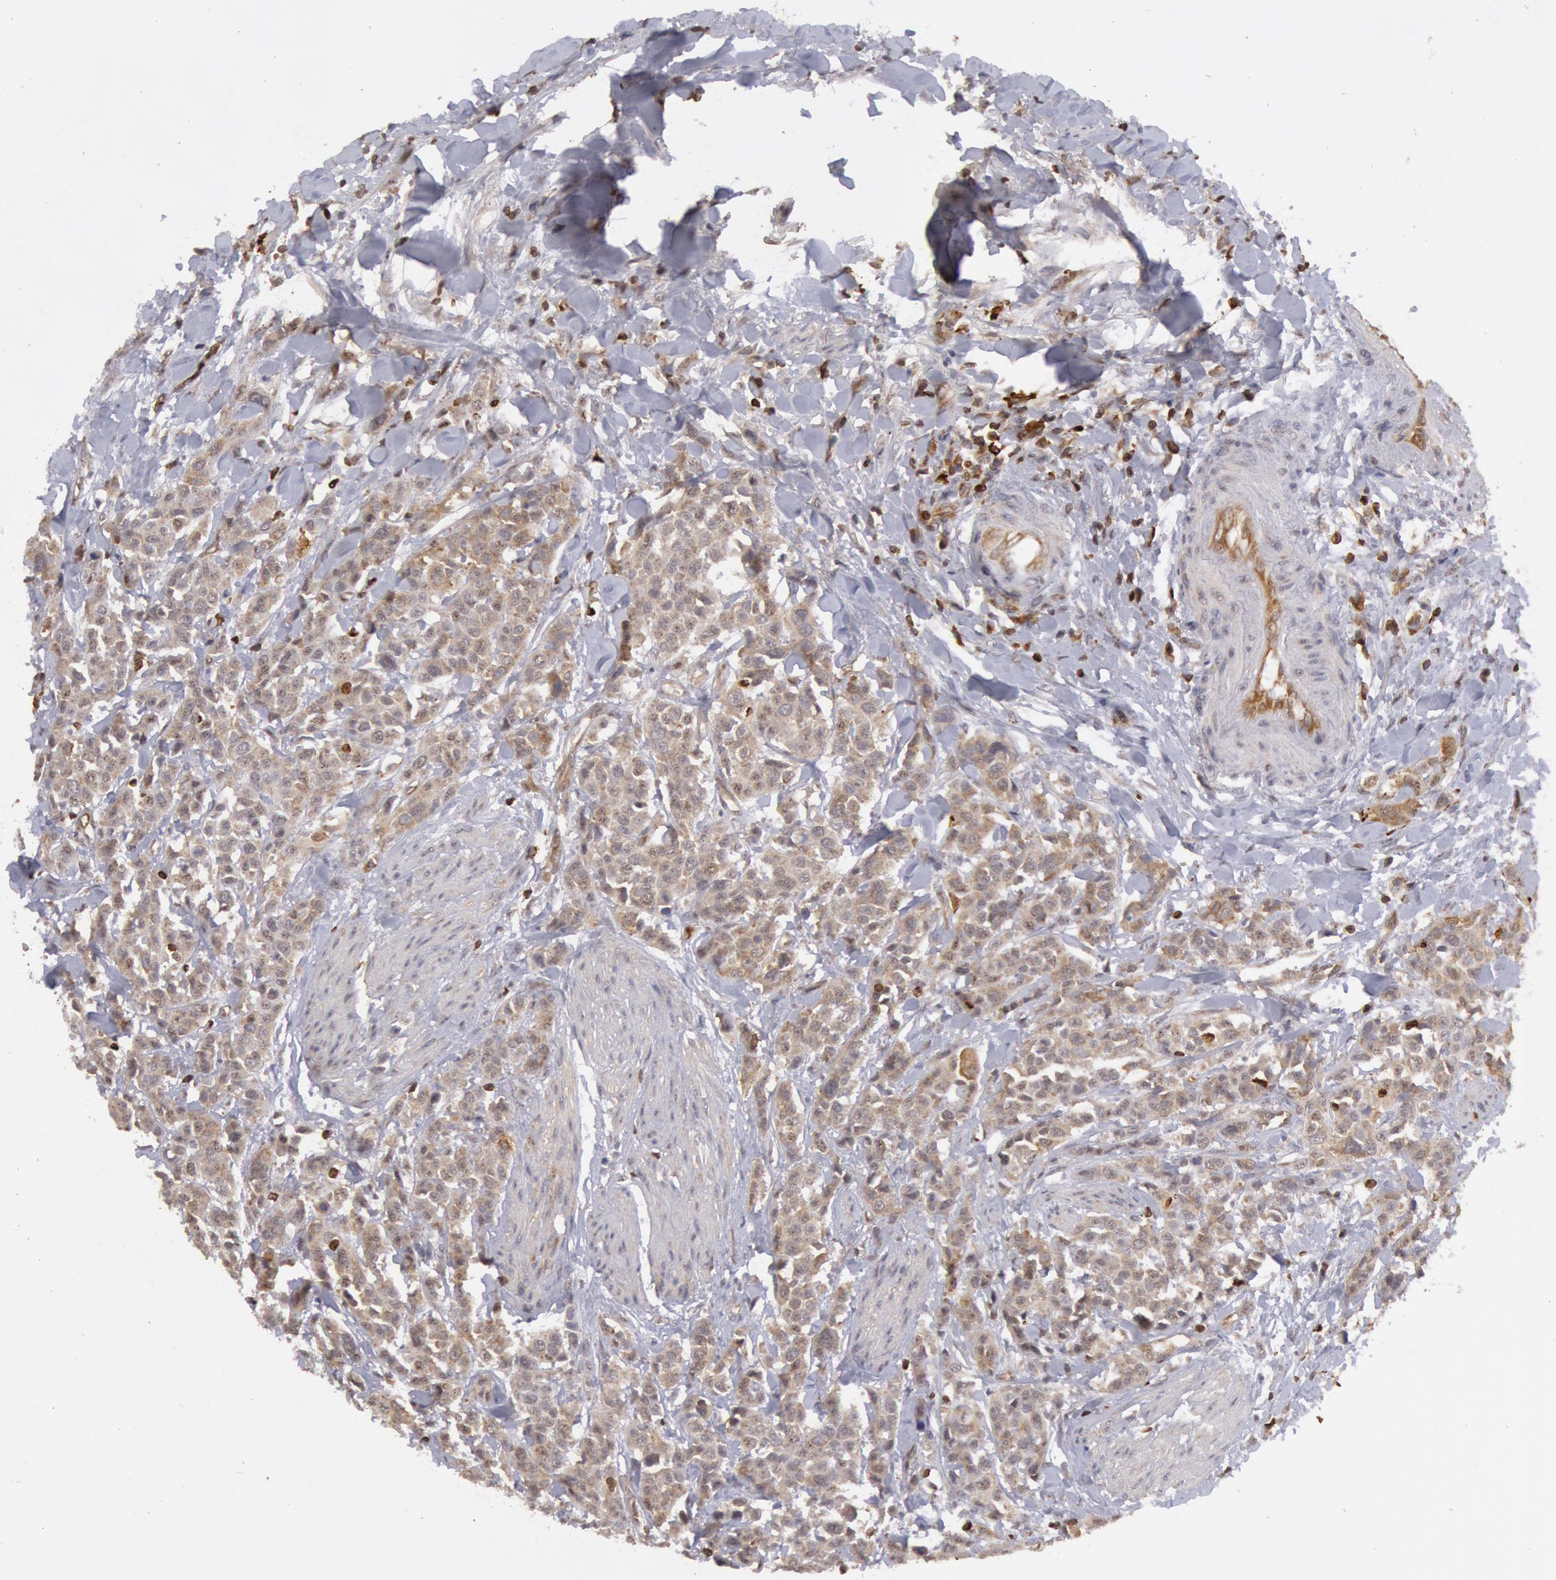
{"staining": {"intensity": "weak", "quantity": ">75%", "location": "cytoplasmic/membranous"}, "tissue": "urothelial cancer", "cell_type": "Tumor cells", "image_type": "cancer", "snomed": [{"axis": "morphology", "description": "Urothelial carcinoma, High grade"}, {"axis": "topography", "description": "Urinary bladder"}], "caption": "Human urothelial cancer stained with a protein marker displays weak staining in tumor cells.", "gene": "TAP2", "patient": {"sex": "male", "age": 56}}